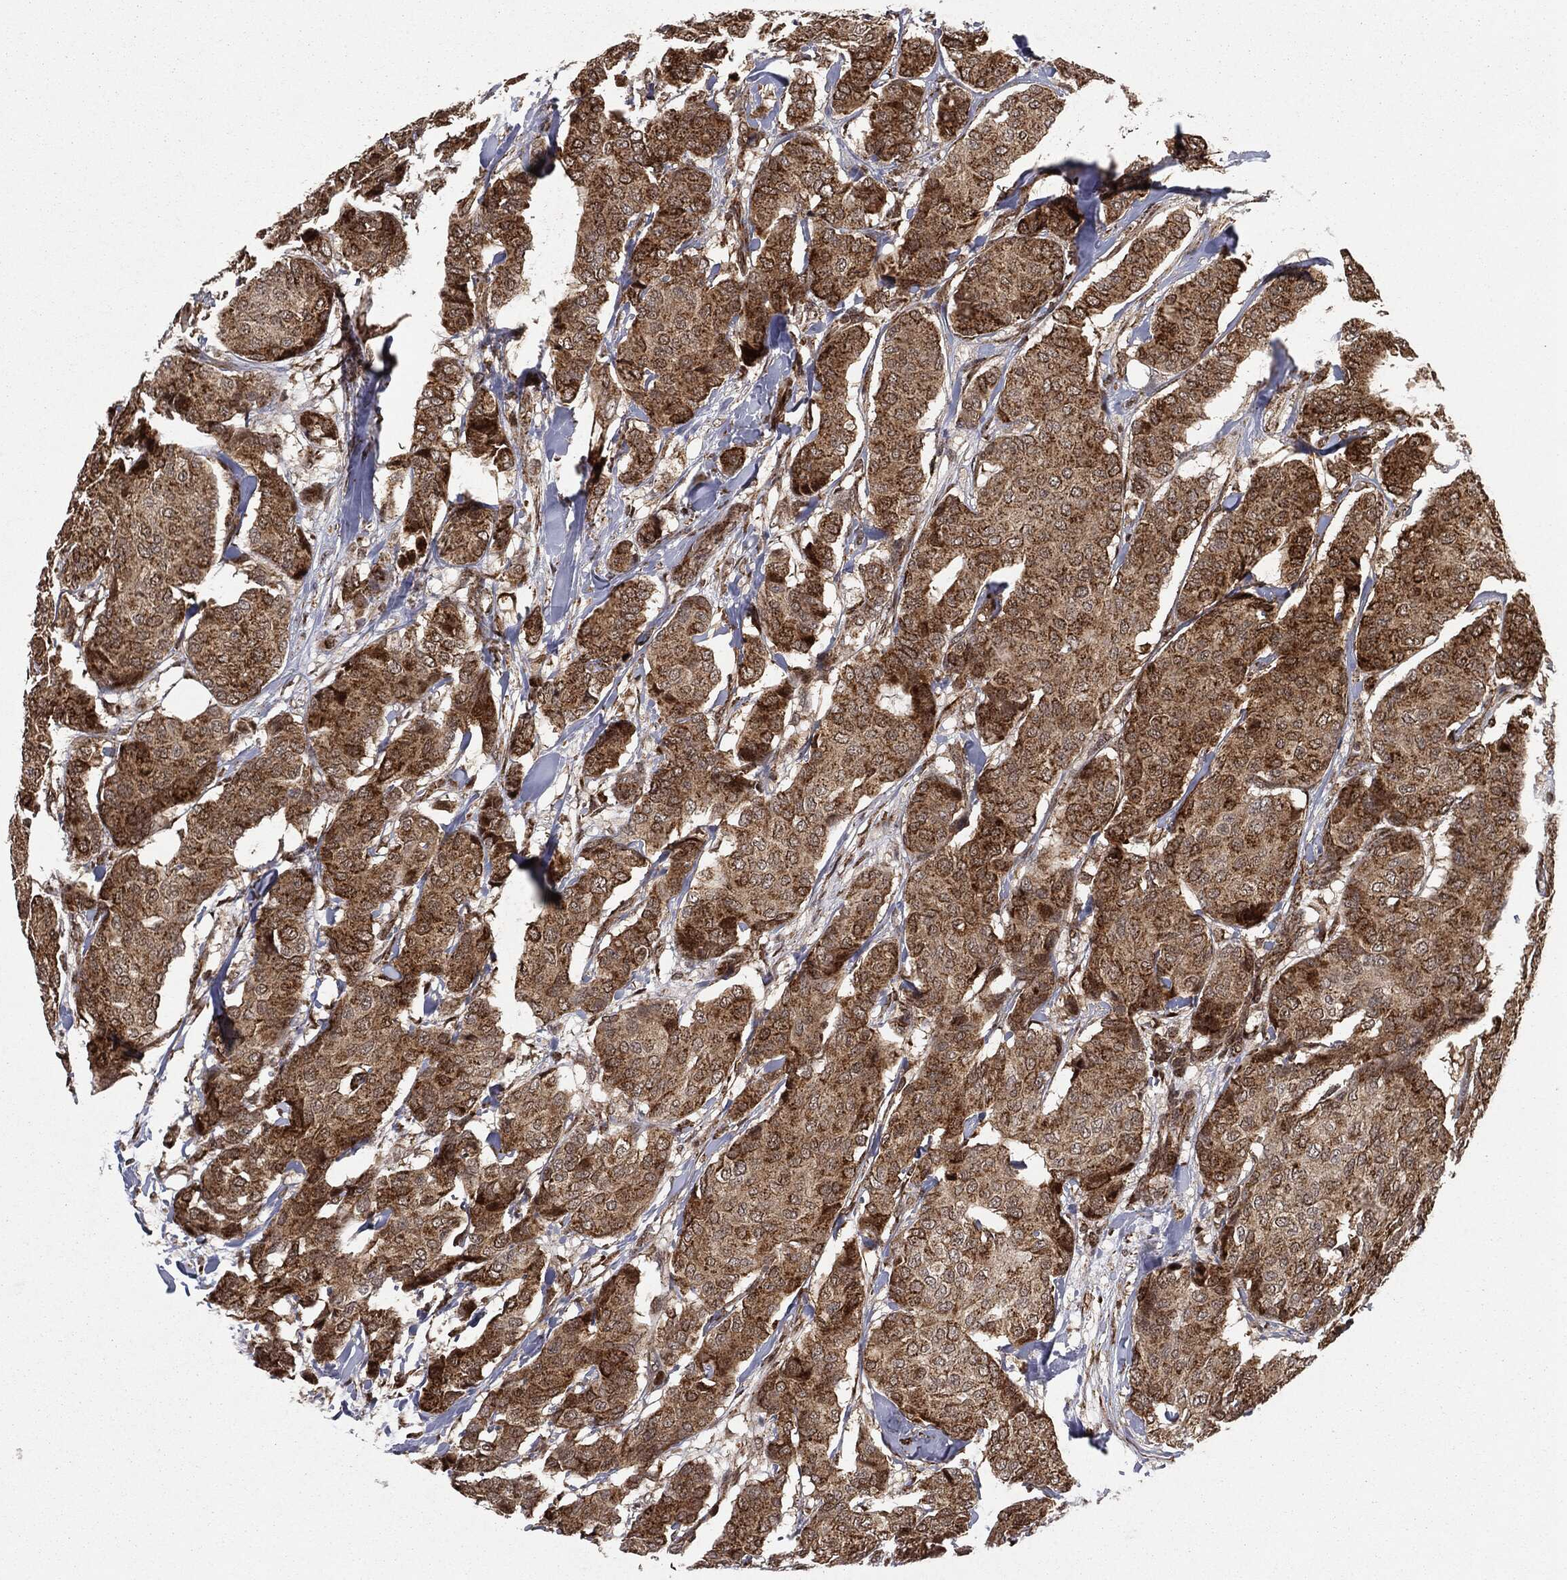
{"staining": {"intensity": "strong", "quantity": ">75%", "location": "cytoplasmic/membranous"}, "tissue": "breast cancer", "cell_type": "Tumor cells", "image_type": "cancer", "snomed": [{"axis": "morphology", "description": "Duct carcinoma"}, {"axis": "topography", "description": "Breast"}], "caption": "A high amount of strong cytoplasmic/membranous positivity is present in approximately >75% of tumor cells in intraductal carcinoma (breast) tissue. The protein is shown in brown color, while the nuclei are stained blue.", "gene": "CHCHD2", "patient": {"sex": "female", "age": 75}}